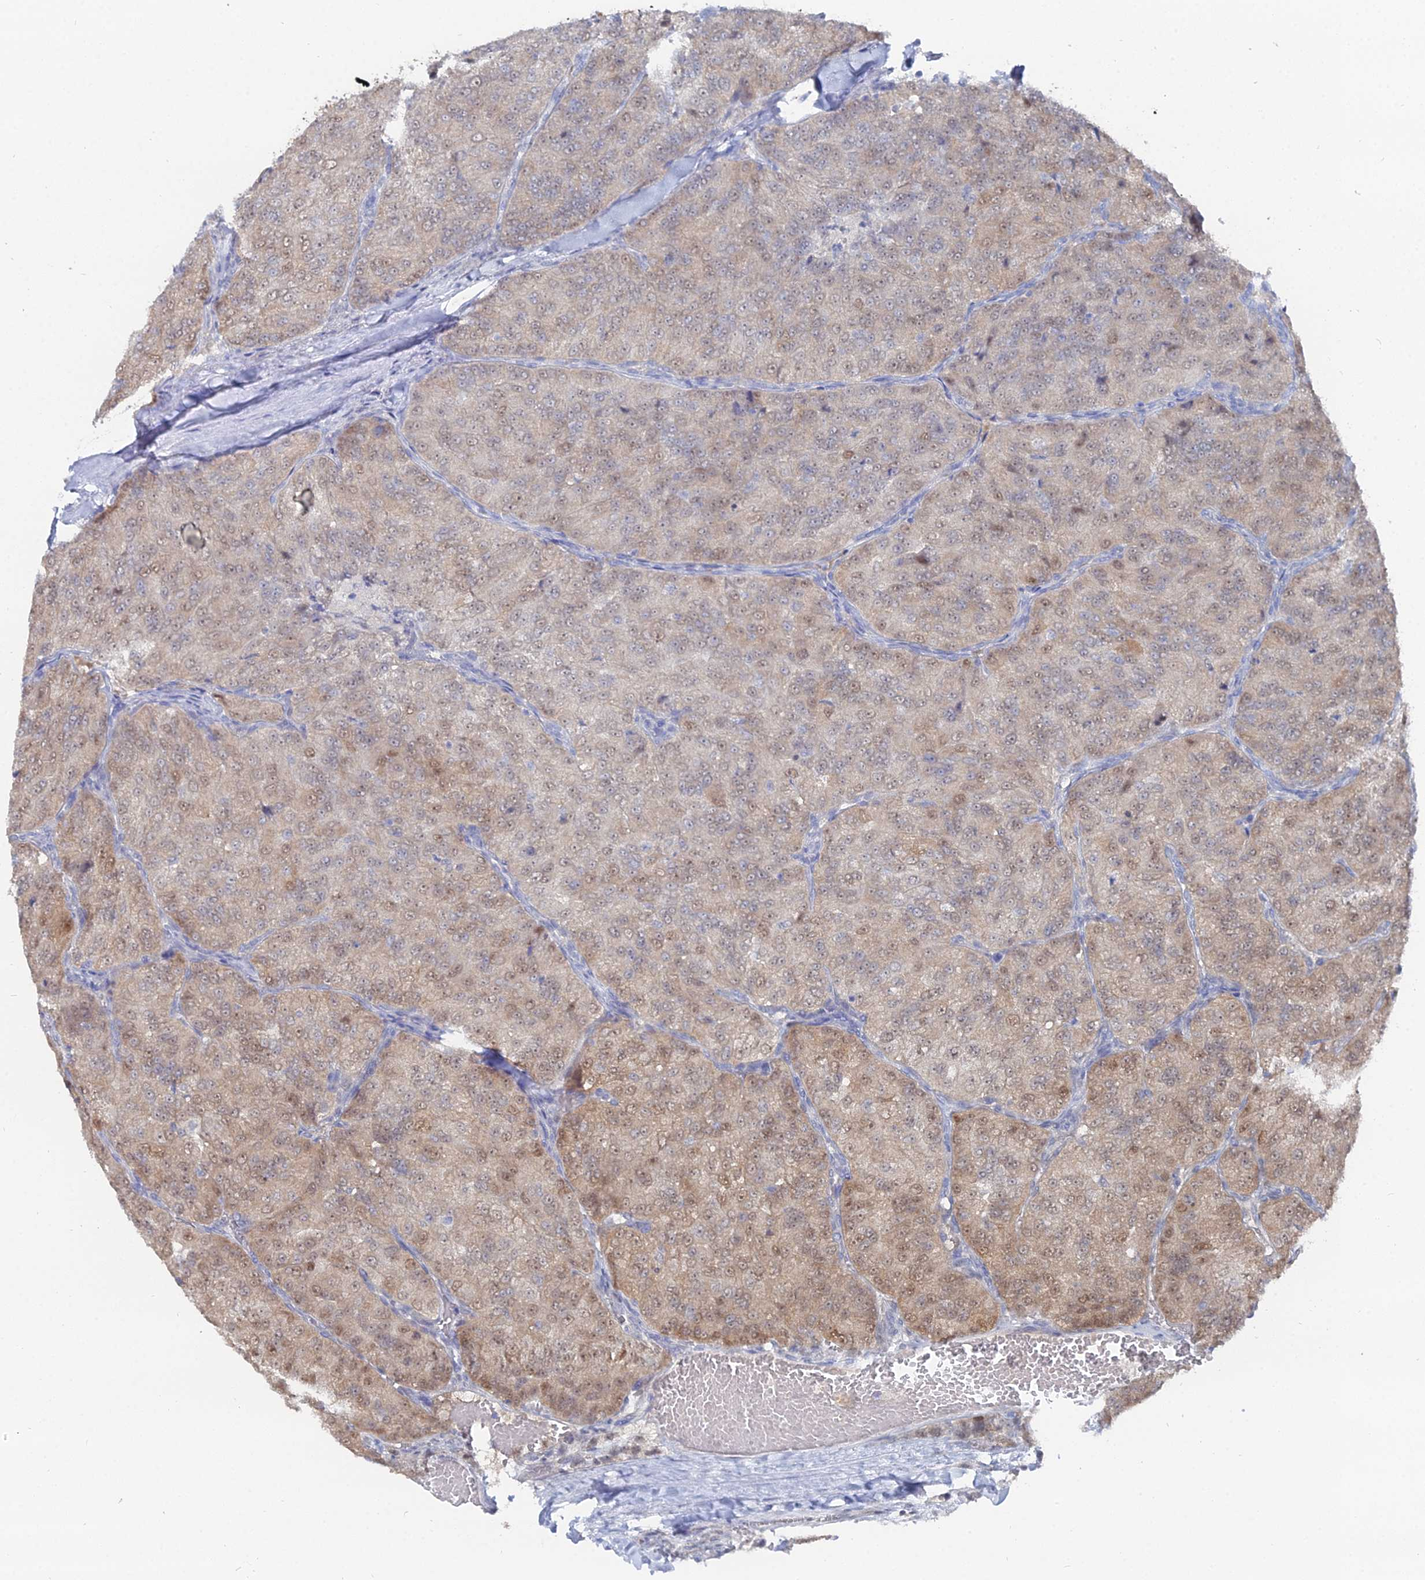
{"staining": {"intensity": "weak", "quantity": "25%-75%", "location": "nuclear"}, "tissue": "renal cancer", "cell_type": "Tumor cells", "image_type": "cancer", "snomed": [{"axis": "morphology", "description": "Adenocarcinoma, NOS"}, {"axis": "topography", "description": "Kidney"}], "caption": "IHC staining of renal cancer, which displays low levels of weak nuclear staining in approximately 25%-75% of tumor cells indicating weak nuclear protein staining. The staining was performed using DAB (brown) for protein detection and nuclei were counterstained in hematoxylin (blue).", "gene": "THAP4", "patient": {"sex": "female", "age": 63}}